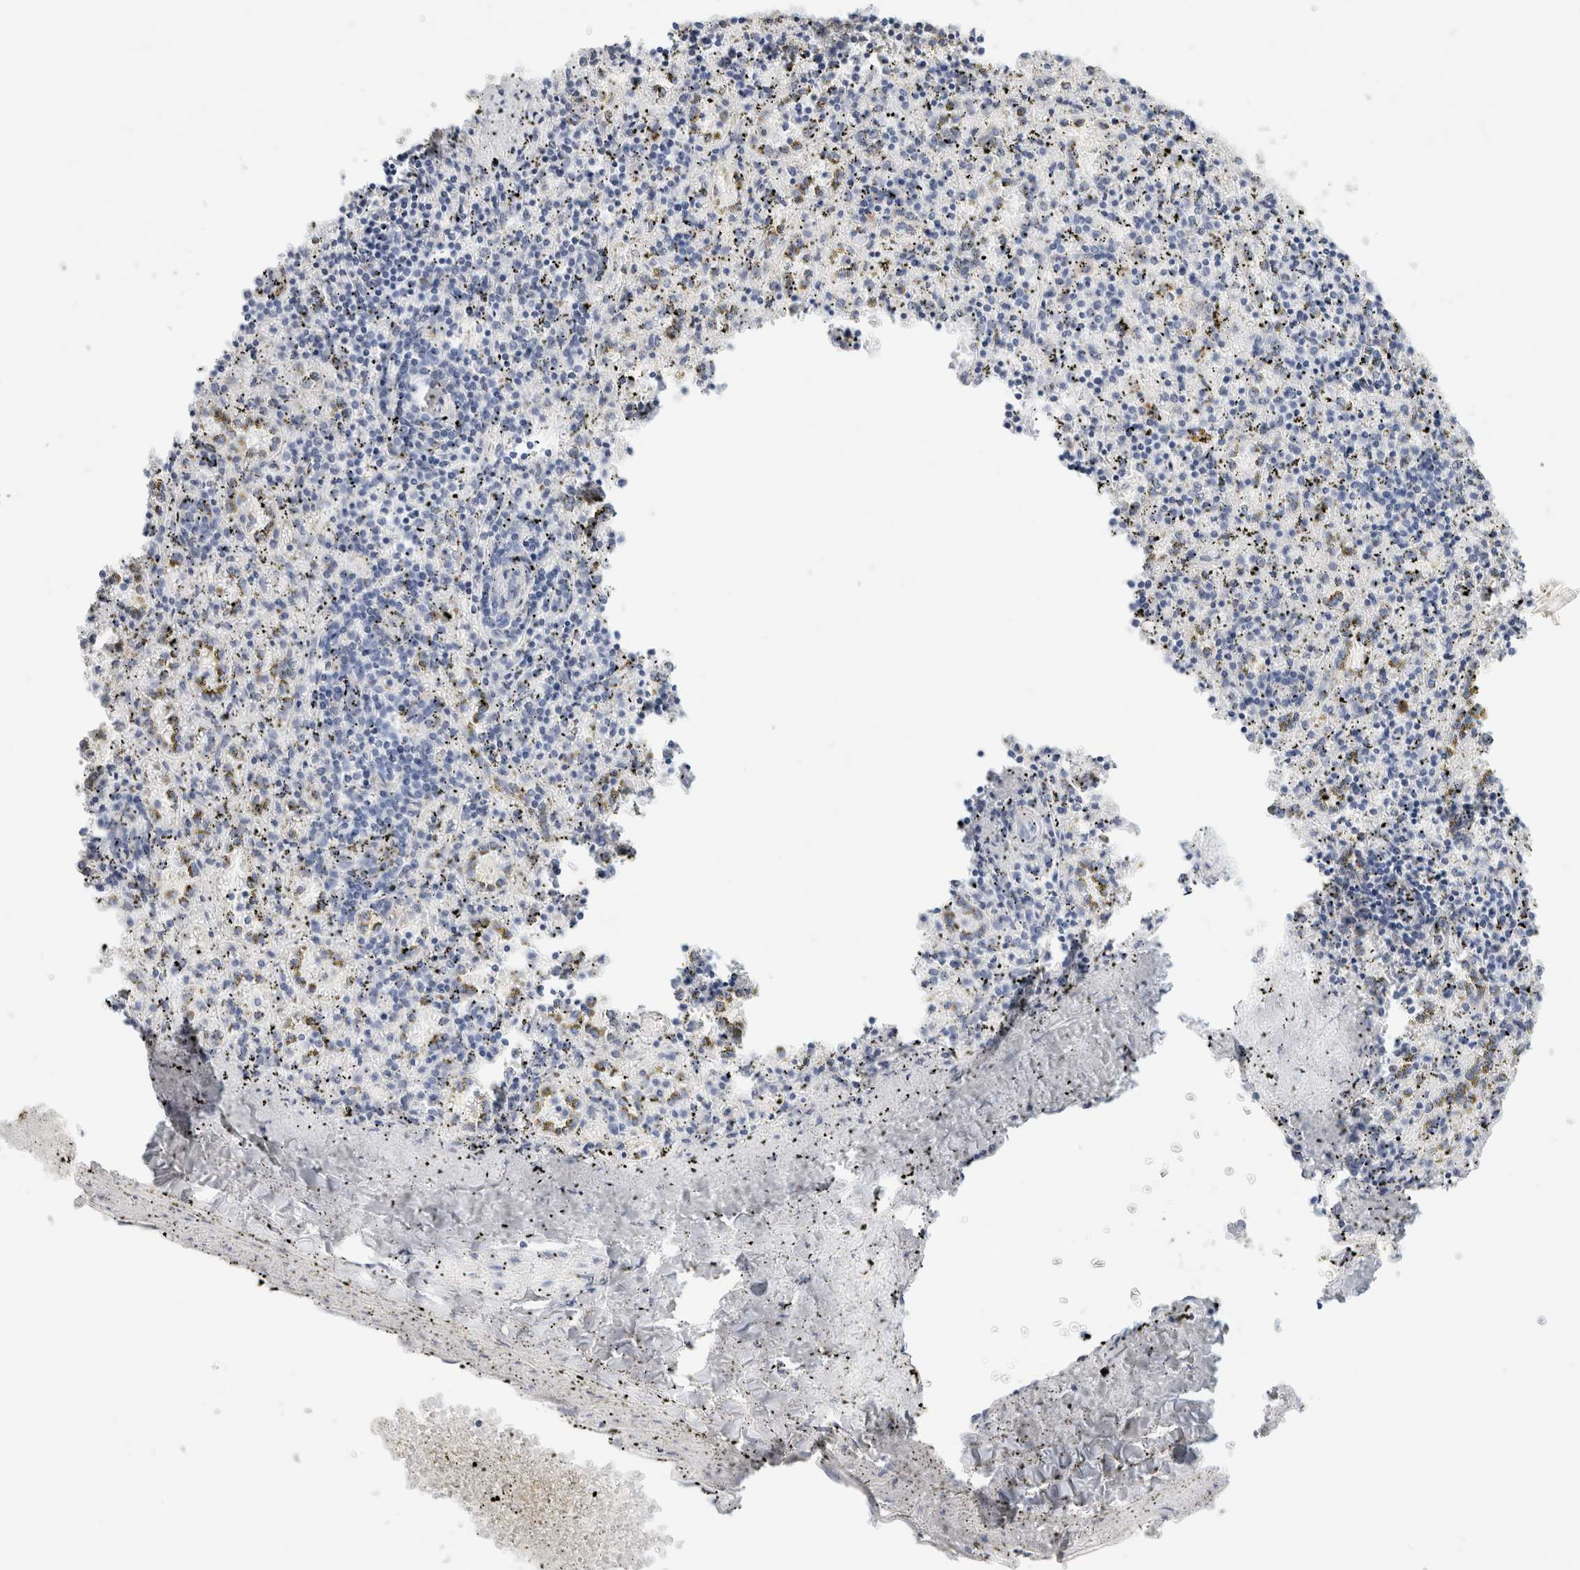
{"staining": {"intensity": "strong", "quantity": "<25%", "location": "cytoplasmic/membranous"}, "tissue": "spleen", "cell_type": "Cells in red pulp", "image_type": "normal", "snomed": [{"axis": "morphology", "description": "Normal tissue, NOS"}, {"axis": "topography", "description": "Spleen"}], "caption": "Immunohistochemistry (IHC) staining of benign spleen, which demonstrates medium levels of strong cytoplasmic/membranous expression in about <25% of cells in red pulp indicating strong cytoplasmic/membranous protein positivity. The staining was performed using DAB (brown) for protein detection and nuclei were counterstained in hematoxylin (blue).", "gene": "CSK", "patient": {"sex": "male", "age": 11}}